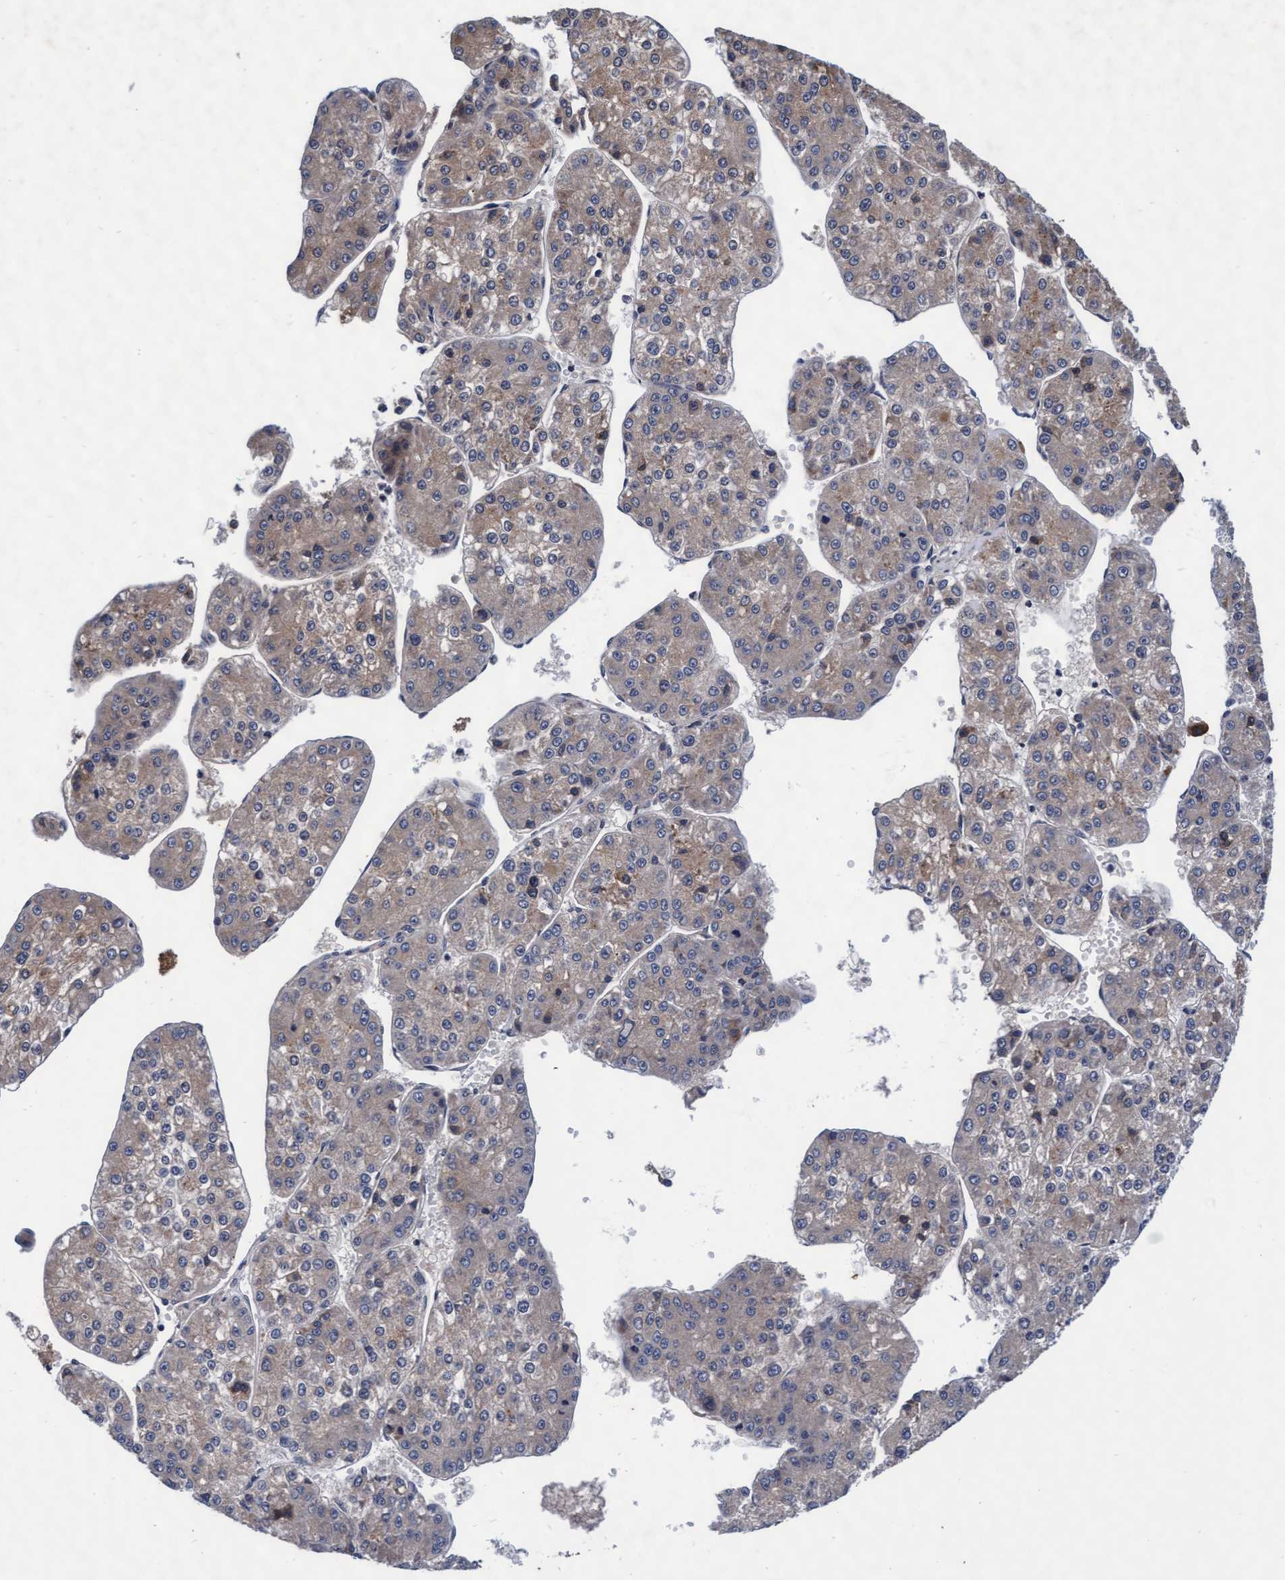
{"staining": {"intensity": "weak", "quantity": "25%-75%", "location": "cytoplasmic/membranous"}, "tissue": "liver cancer", "cell_type": "Tumor cells", "image_type": "cancer", "snomed": [{"axis": "morphology", "description": "Carcinoma, Hepatocellular, NOS"}, {"axis": "topography", "description": "Liver"}], "caption": "Human liver hepatocellular carcinoma stained for a protein (brown) exhibits weak cytoplasmic/membranous positive expression in approximately 25%-75% of tumor cells.", "gene": "EFCAB13", "patient": {"sex": "female", "age": 73}}